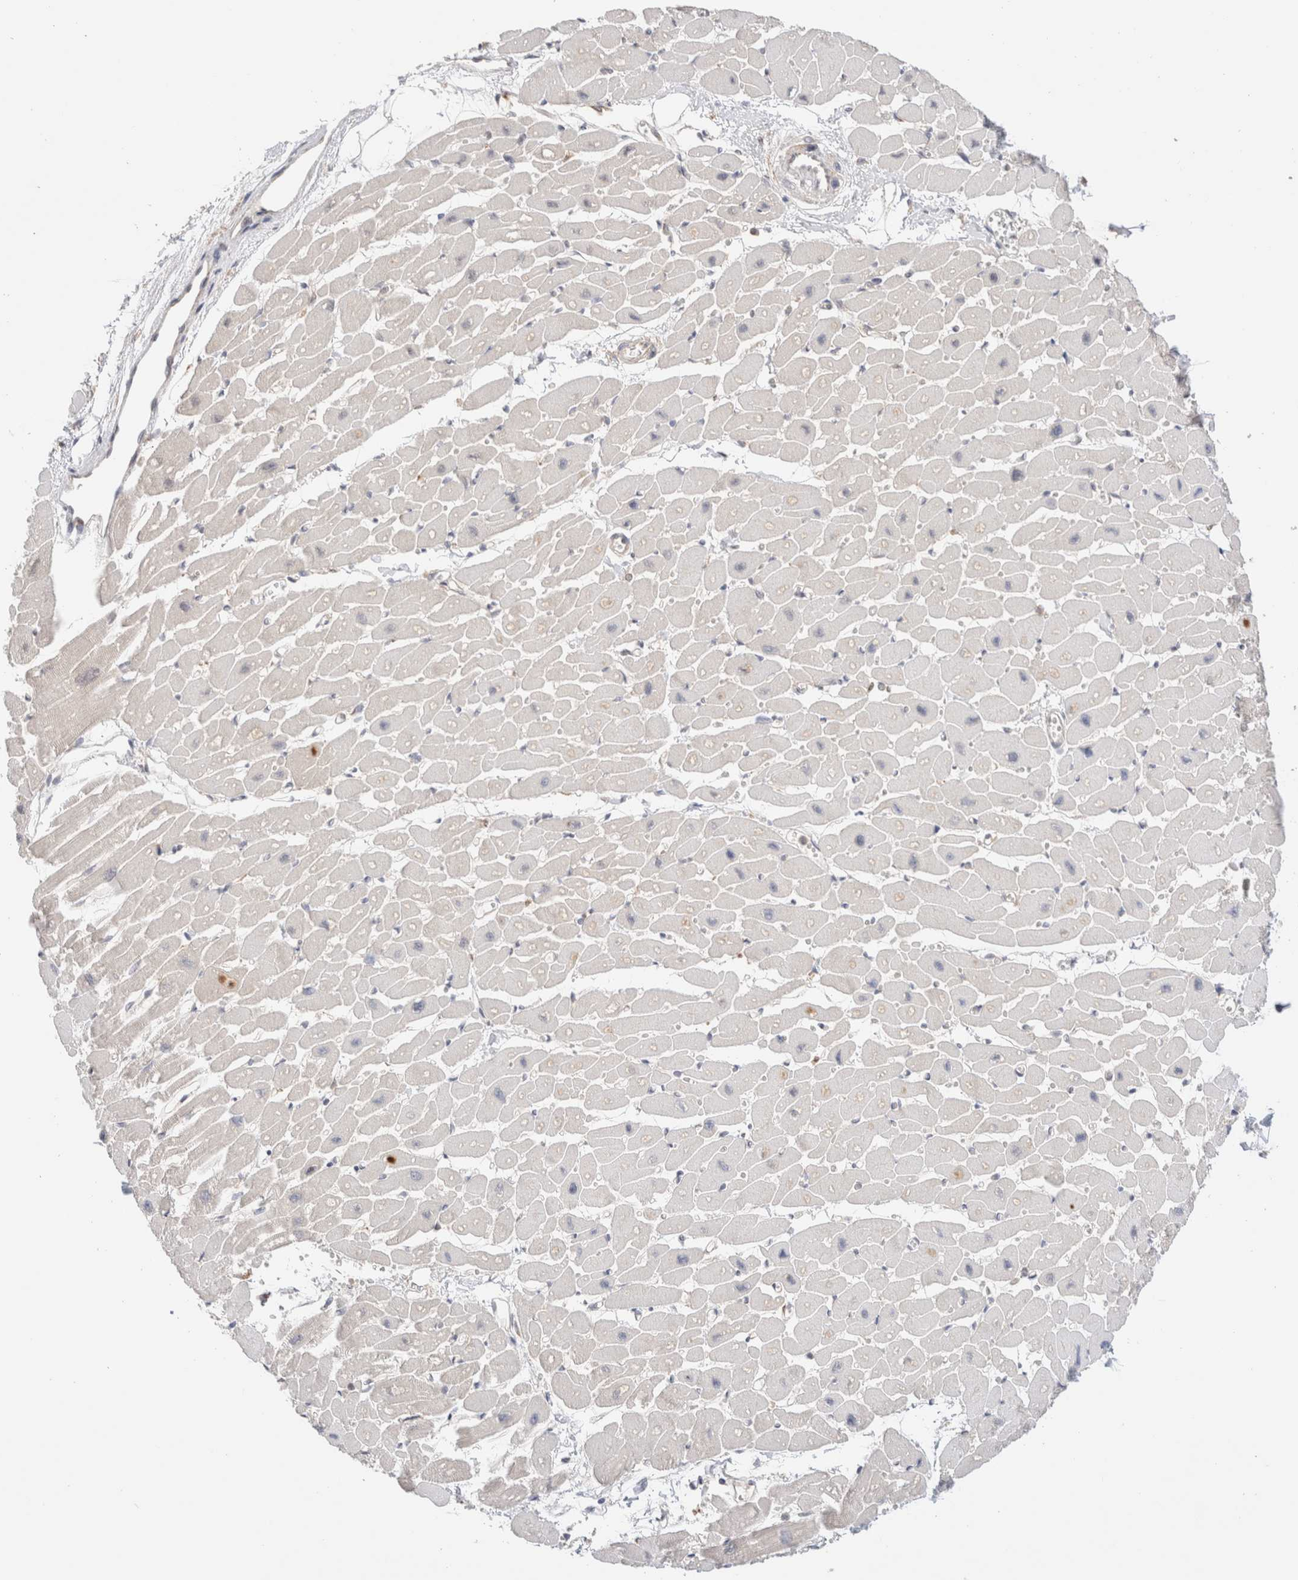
{"staining": {"intensity": "moderate", "quantity": "<25%", "location": "cytoplasmic/membranous"}, "tissue": "heart muscle", "cell_type": "Cardiomyocytes", "image_type": "normal", "snomed": [{"axis": "morphology", "description": "Normal tissue, NOS"}, {"axis": "topography", "description": "Heart"}], "caption": "This histopathology image demonstrates IHC staining of normal heart muscle, with low moderate cytoplasmic/membranous expression in approximately <25% of cardiomyocytes.", "gene": "XKR4", "patient": {"sex": "female", "age": 54}}